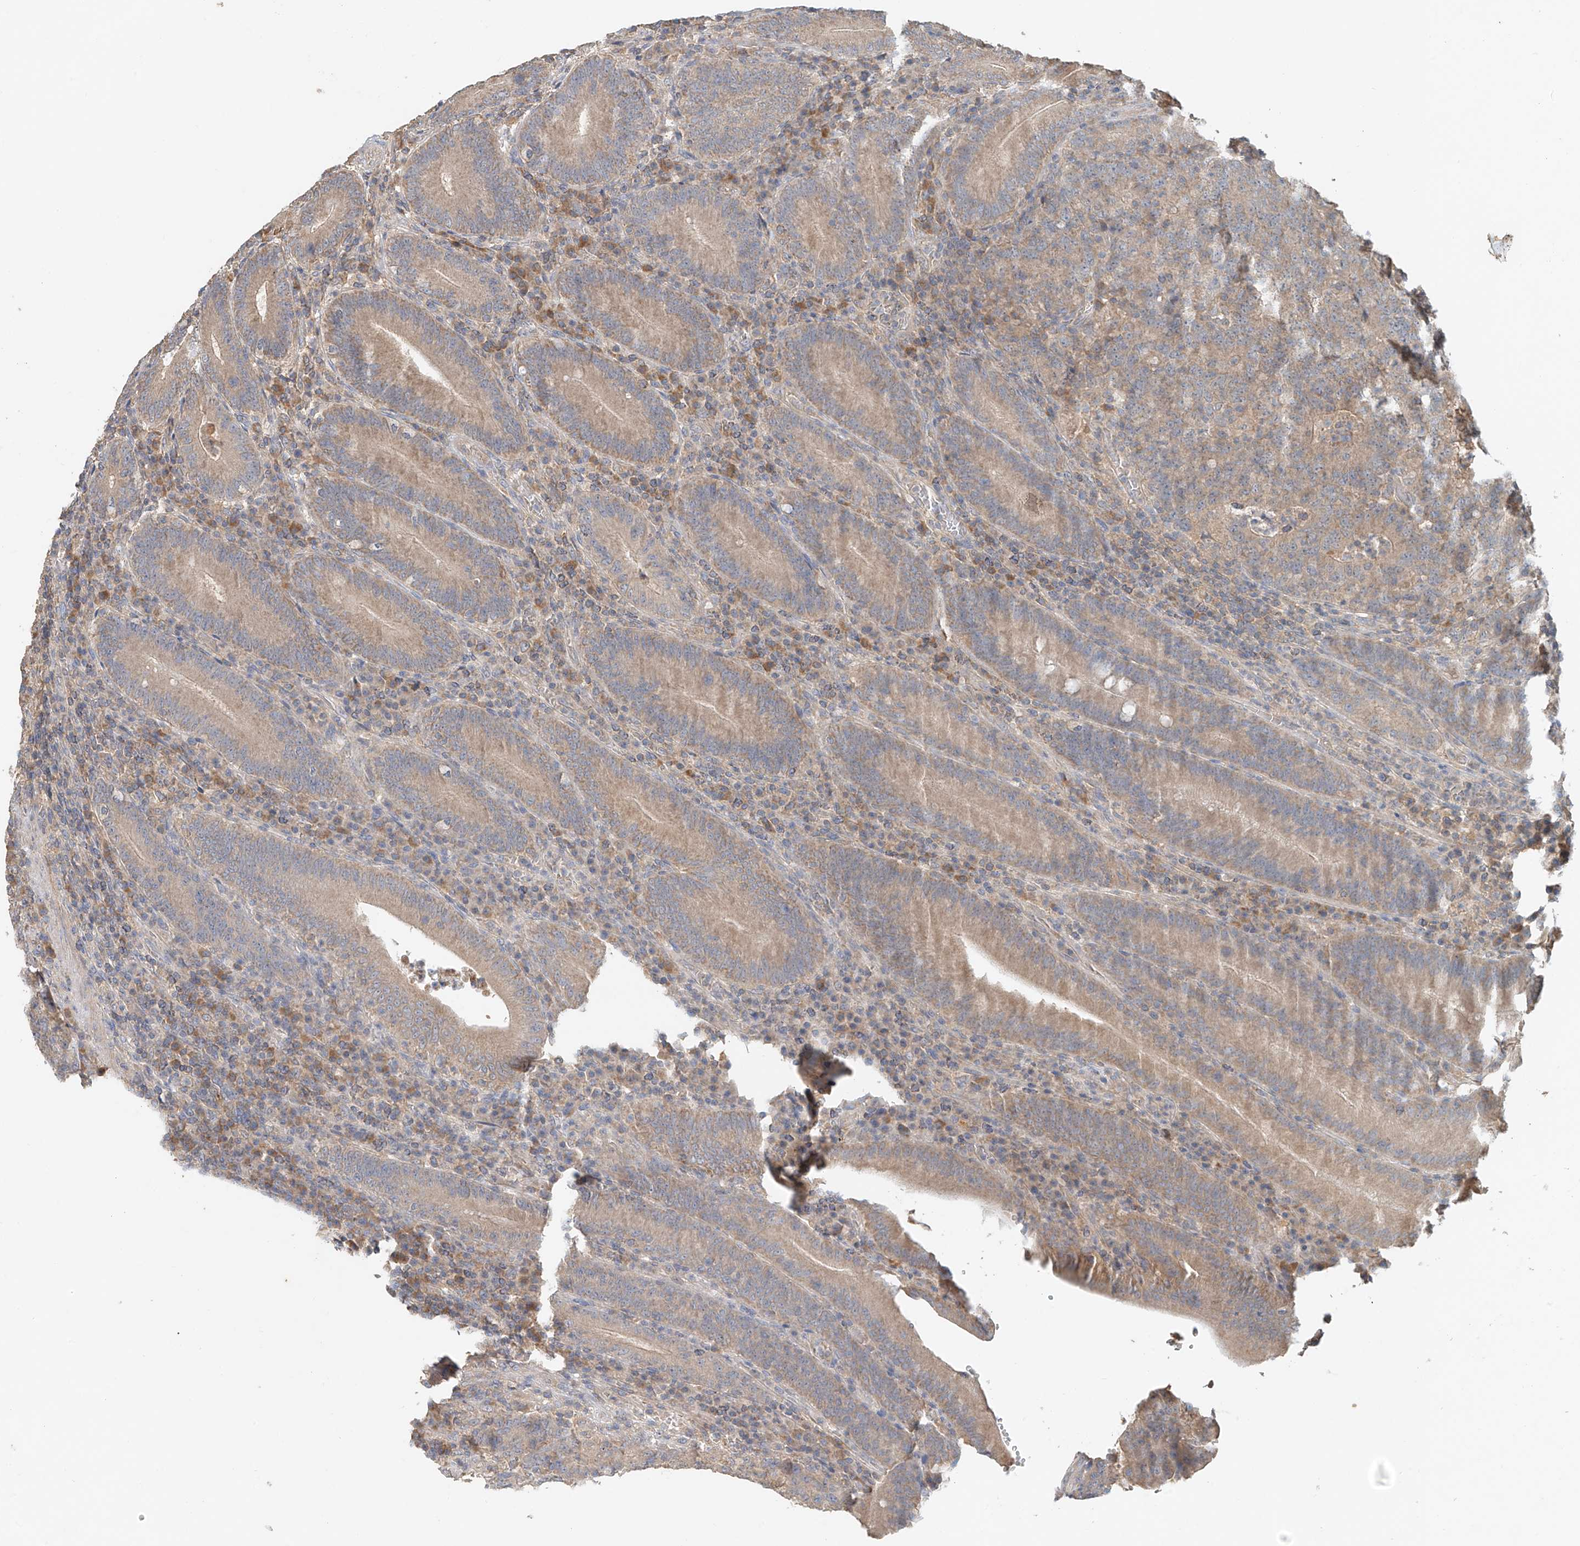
{"staining": {"intensity": "weak", "quantity": ">75%", "location": "cytoplasmic/membranous"}, "tissue": "colorectal cancer", "cell_type": "Tumor cells", "image_type": "cancer", "snomed": [{"axis": "morphology", "description": "Normal tissue, NOS"}, {"axis": "morphology", "description": "Adenocarcinoma, NOS"}, {"axis": "topography", "description": "Colon"}], "caption": "About >75% of tumor cells in colorectal cancer demonstrate weak cytoplasmic/membranous protein staining as visualized by brown immunohistochemical staining.", "gene": "GNB1L", "patient": {"sex": "female", "age": 75}}